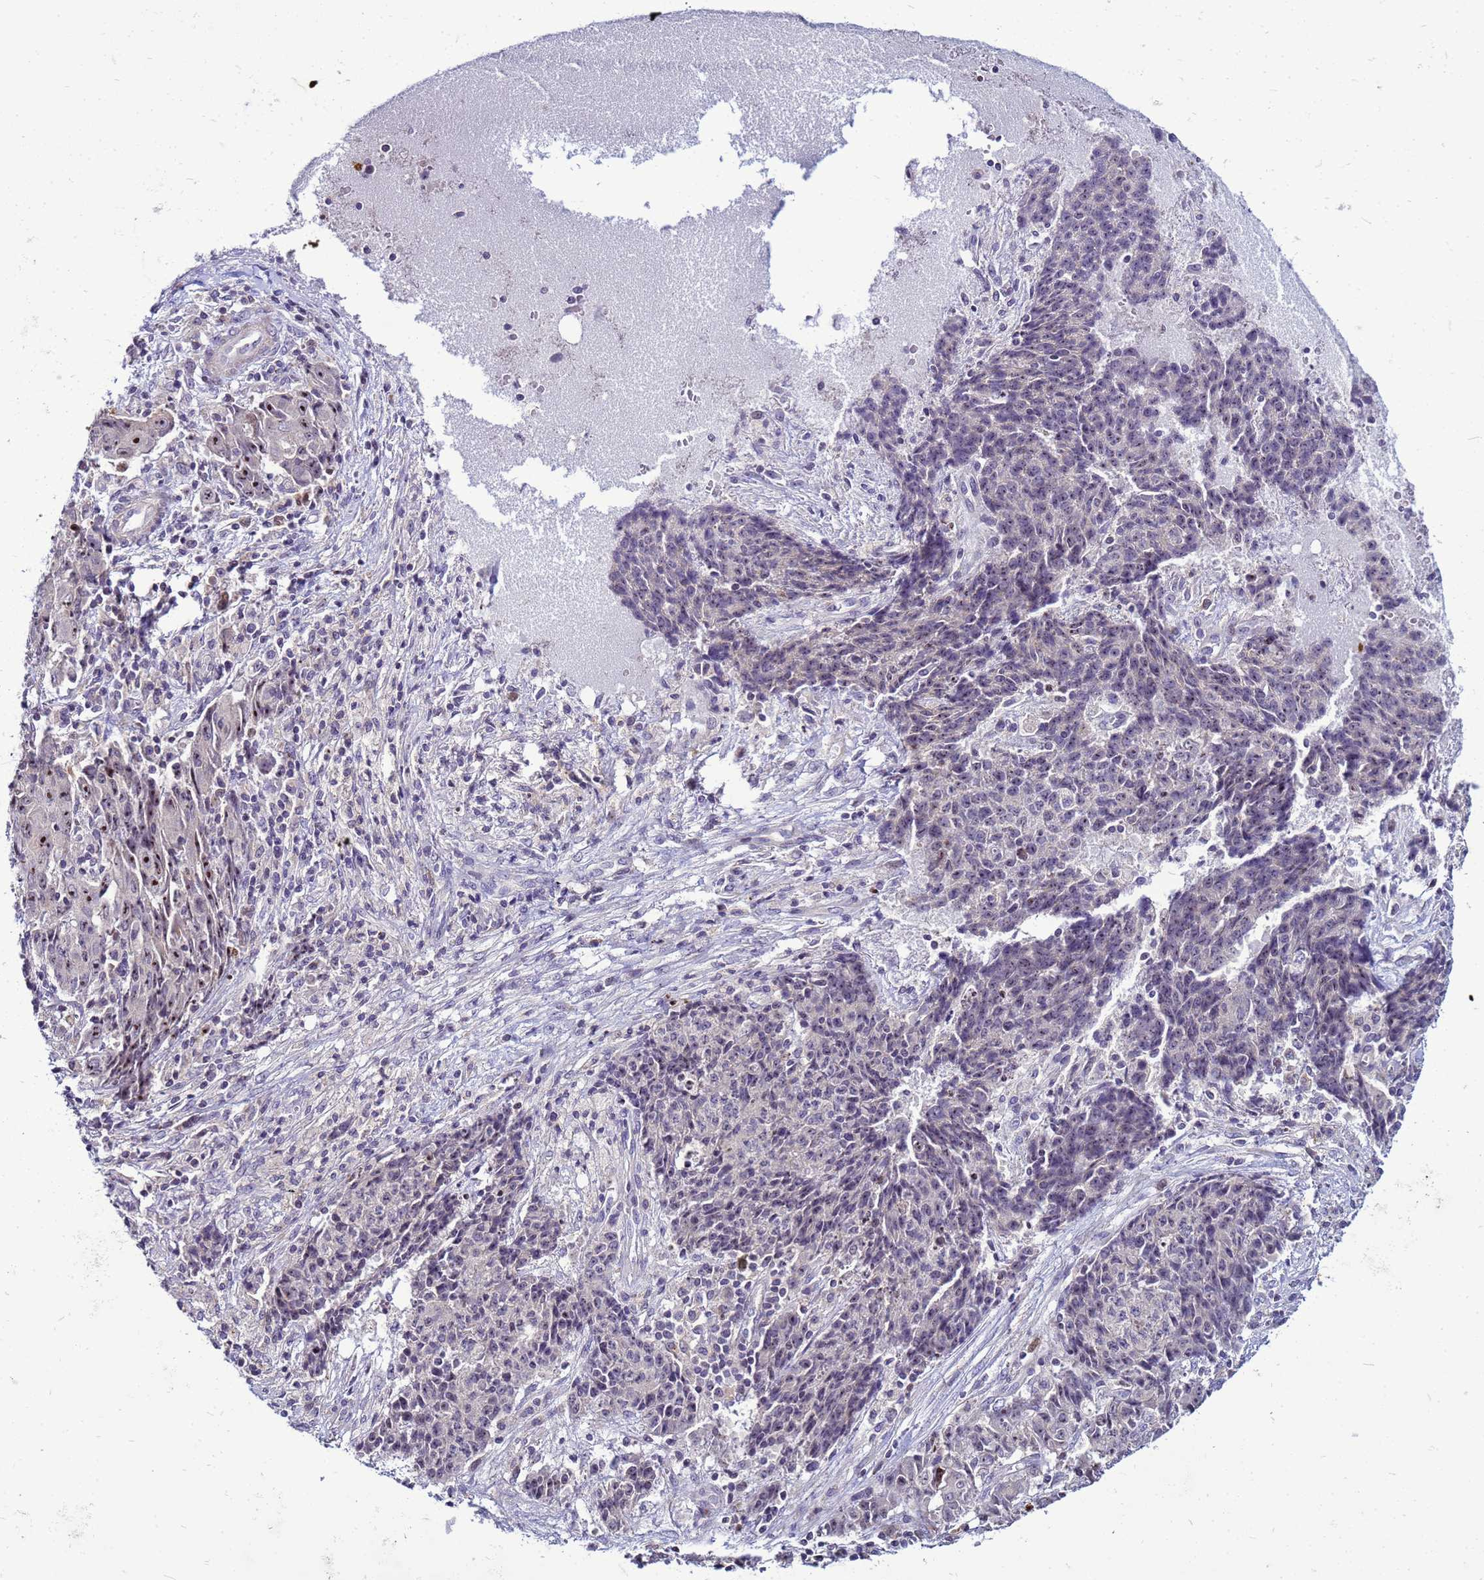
{"staining": {"intensity": "moderate", "quantity": "<25%", "location": "nuclear"}, "tissue": "ovarian cancer", "cell_type": "Tumor cells", "image_type": "cancer", "snomed": [{"axis": "morphology", "description": "Carcinoma, endometroid"}, {"axis": "topography", "description": "Ovary"}], "caption": "Immunohistochemical staining of ovarian endometroid carcinoma shows moderate nuclear protein expression in about <25% of tumor cells.", "gene": "VPS4B", "patient": {"sex": "female", "age": 42}}